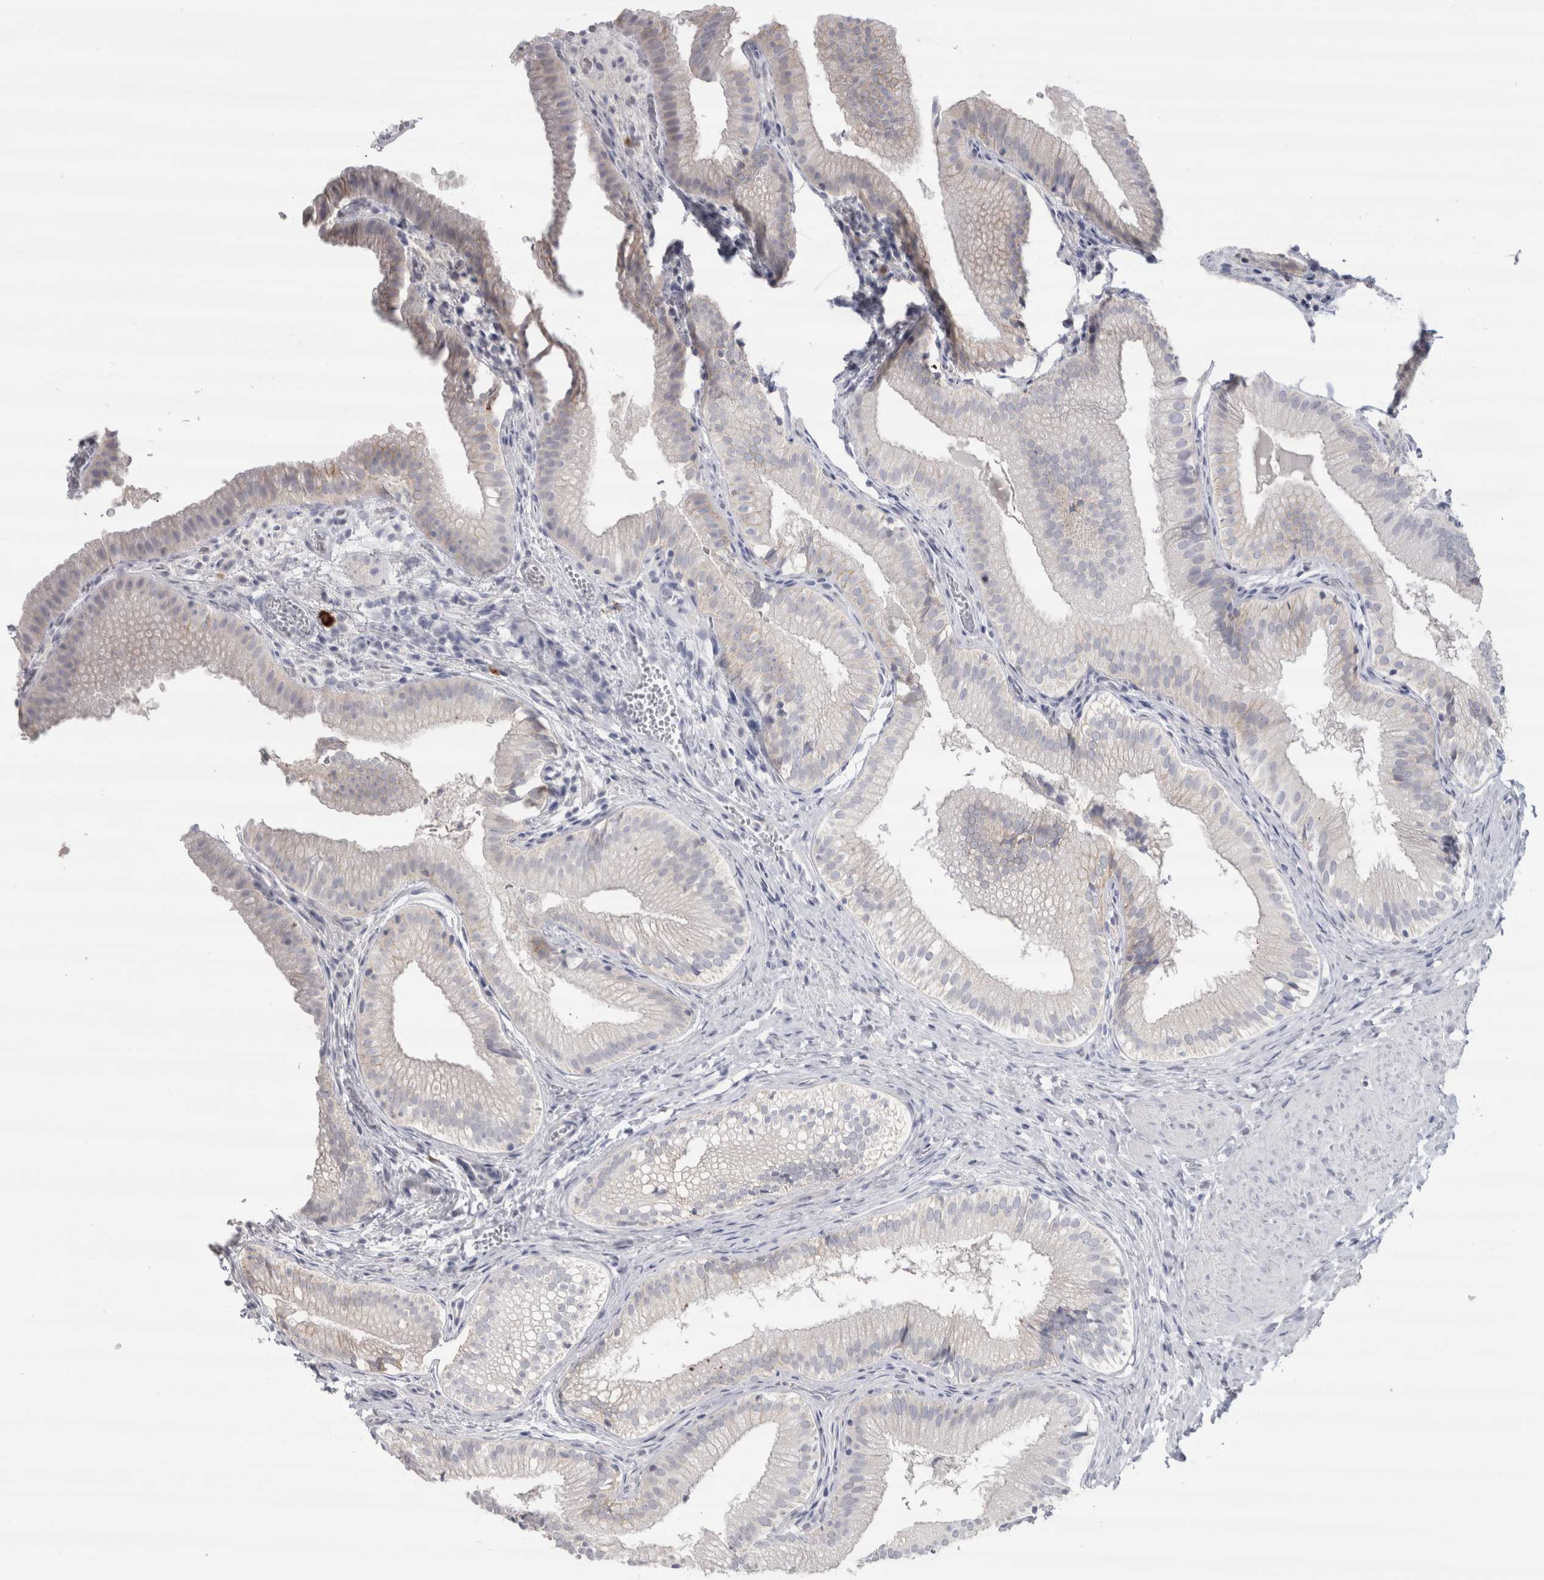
{"staining": {"intensity": "moderate", "quantity": "25%-75%", "location": "cytoplasmic/membranous"}, "tissue": "gallbladder", "cell_type": "Glandular cells", "image_type": "normal", "snomed": [{"axis": "morphology", "description": "Normal tissue, NOS"}, {"axis": "topography", "description": "Gallbladder"}], "caption": "The immunohistochemical stain shows moderate cytoplasmic/membranous positivity in glandular cells of benign gallbladder. The staining is performed using DAB (3,3'-diaminobenzidine) brown chromogen to label protein expression. The nuclei are counter-stained blue using hematoxylin.", "gene": "CDH17", "patient": {"sex": "female", "age": 30}}